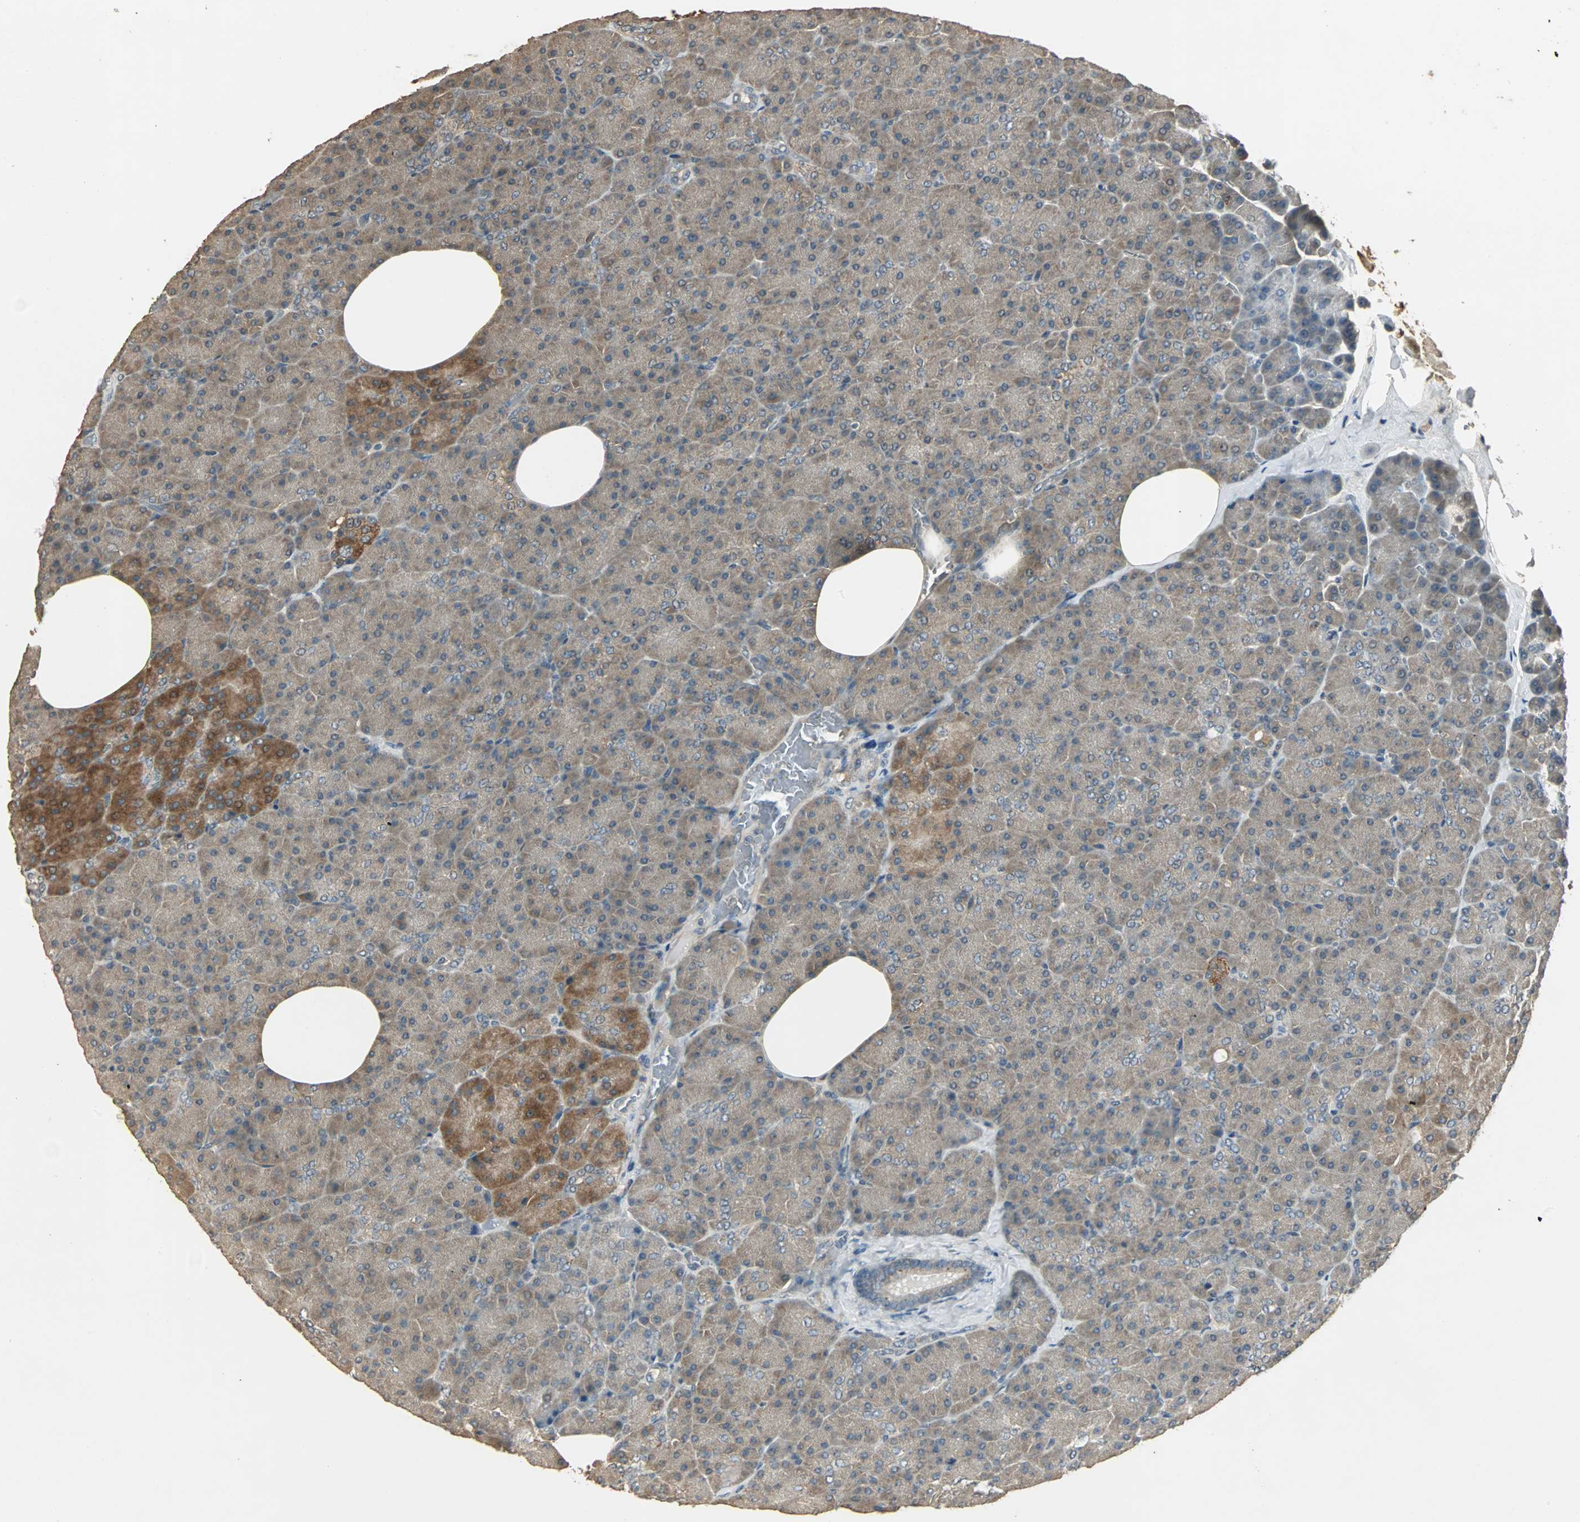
{"staining": {"intensity": "weak", "quantity": "25%-75%", "location": "cytoplasmic/membranous"}, "tissue": "pancreas", "cell_type": "Exocrine glandular cells", "image_type": "normal", "snomed": [{"axis": "morphology", "description": "Normal tissue, NOS"}, {"axis": "topography", "description": "Pancreas"}], "caption": "Benign pancreas was stained to show a protein in brown. There is low levels of weak cytoplasmic/membranous positivity in approximately 25%-75% of exocrine glandular cells.", "gene": "ABHD2", "patient": {"sex": "female", "age": 35}}